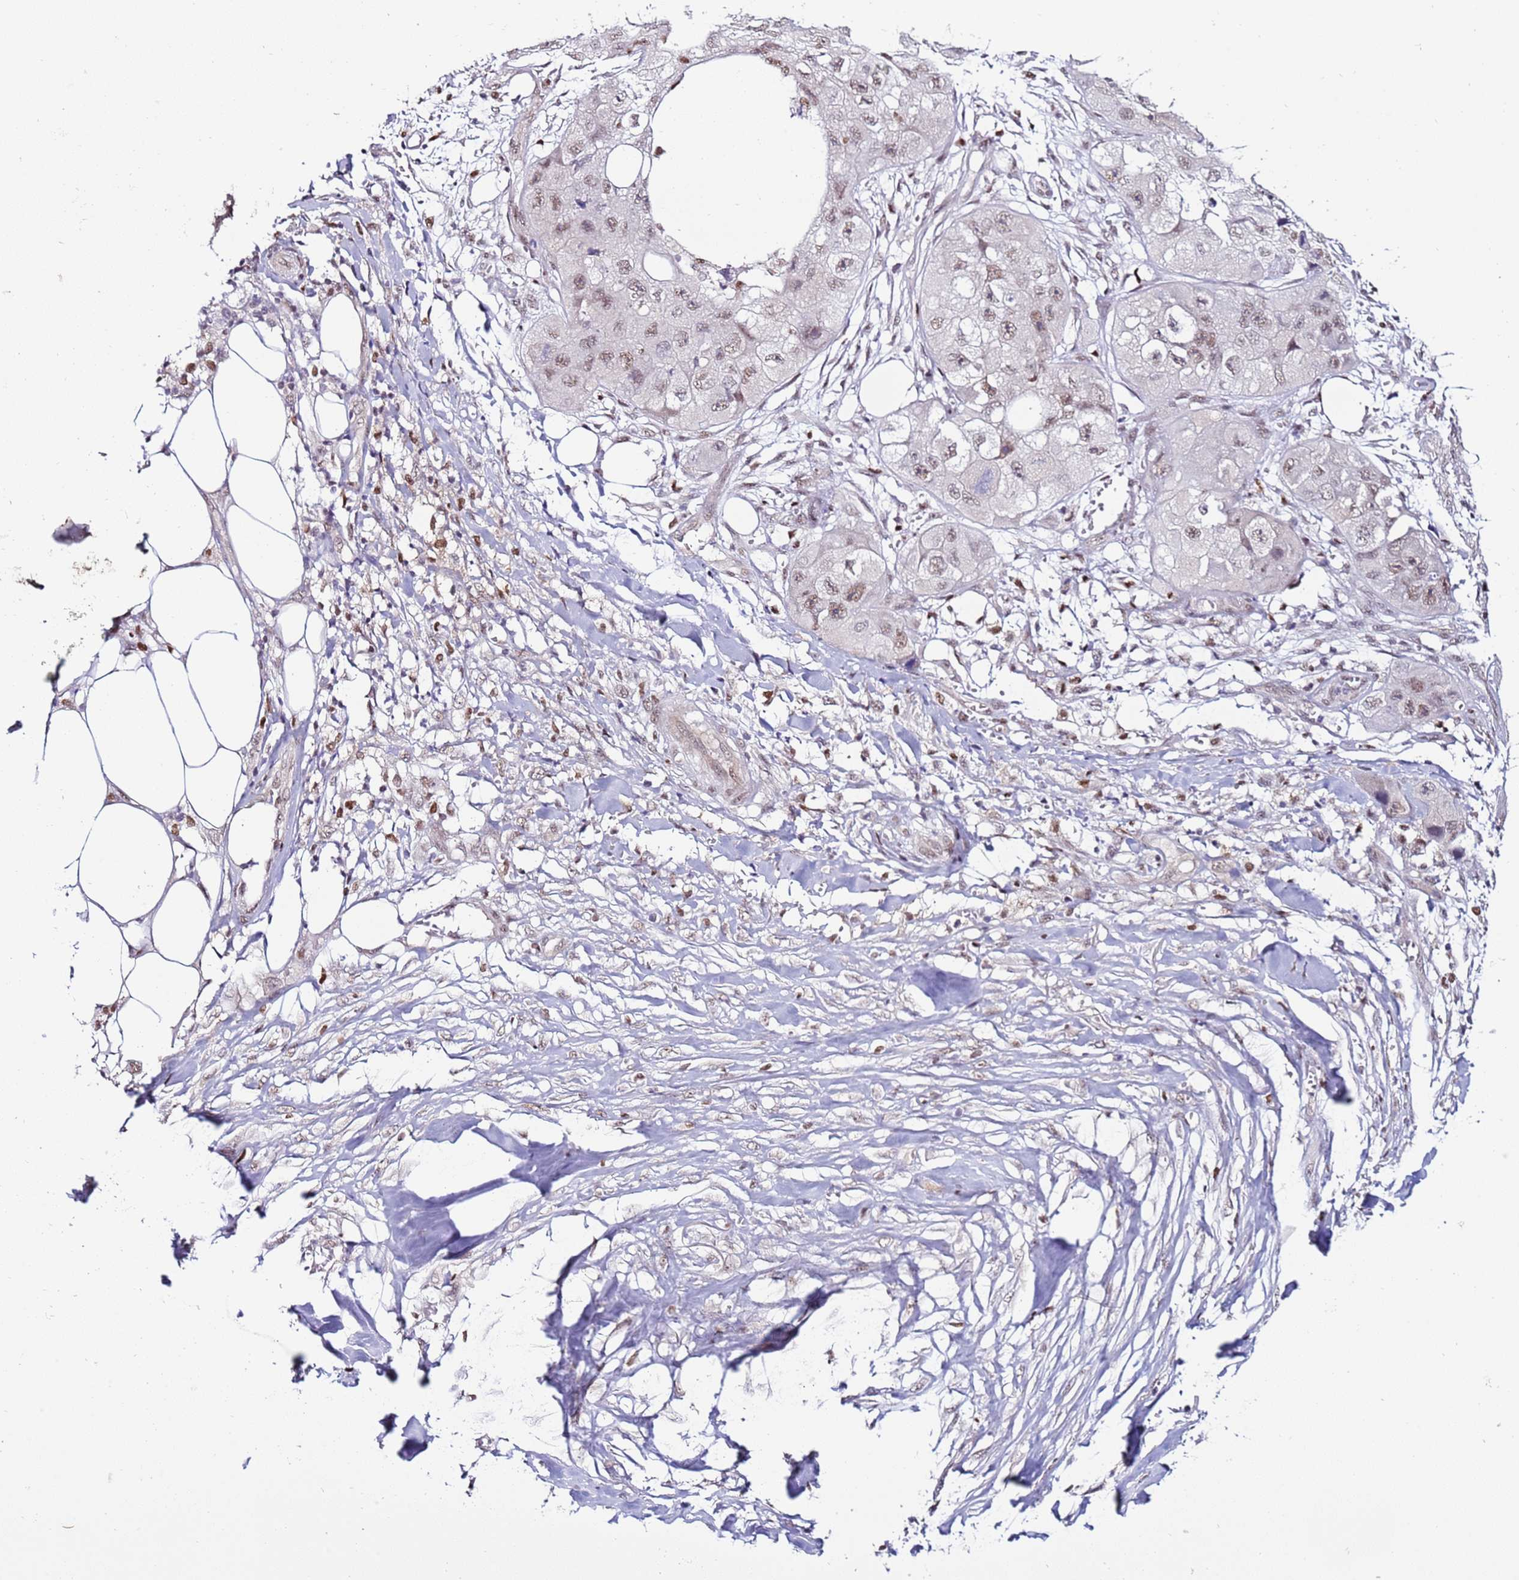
{"staining": {"intensity": "weak", "quantity": ">75%", "location": "nuclear"}, "tissue": "skin cancer", "cell_type": "Tumor cells", "image_type": "cancer", "snomed": [{"axis": "morphology", "description": "Squamous cell carcinoma, NOS"}, {"axis": "topography", "description": "Skin"}, {"axis": "topography", "description": "Subcutis"}], "caption": "A low amount of weak nuclear positivity is present in about >75% of tumor cells in skin squamous cell carcinoma tissue. (DAB (3,3'-diaminobenzidine) IHC, brown staining for protein, blue staining for nuclei).", "gene": "PRPF6", "patient": {"sex": "male", "age": 73}}